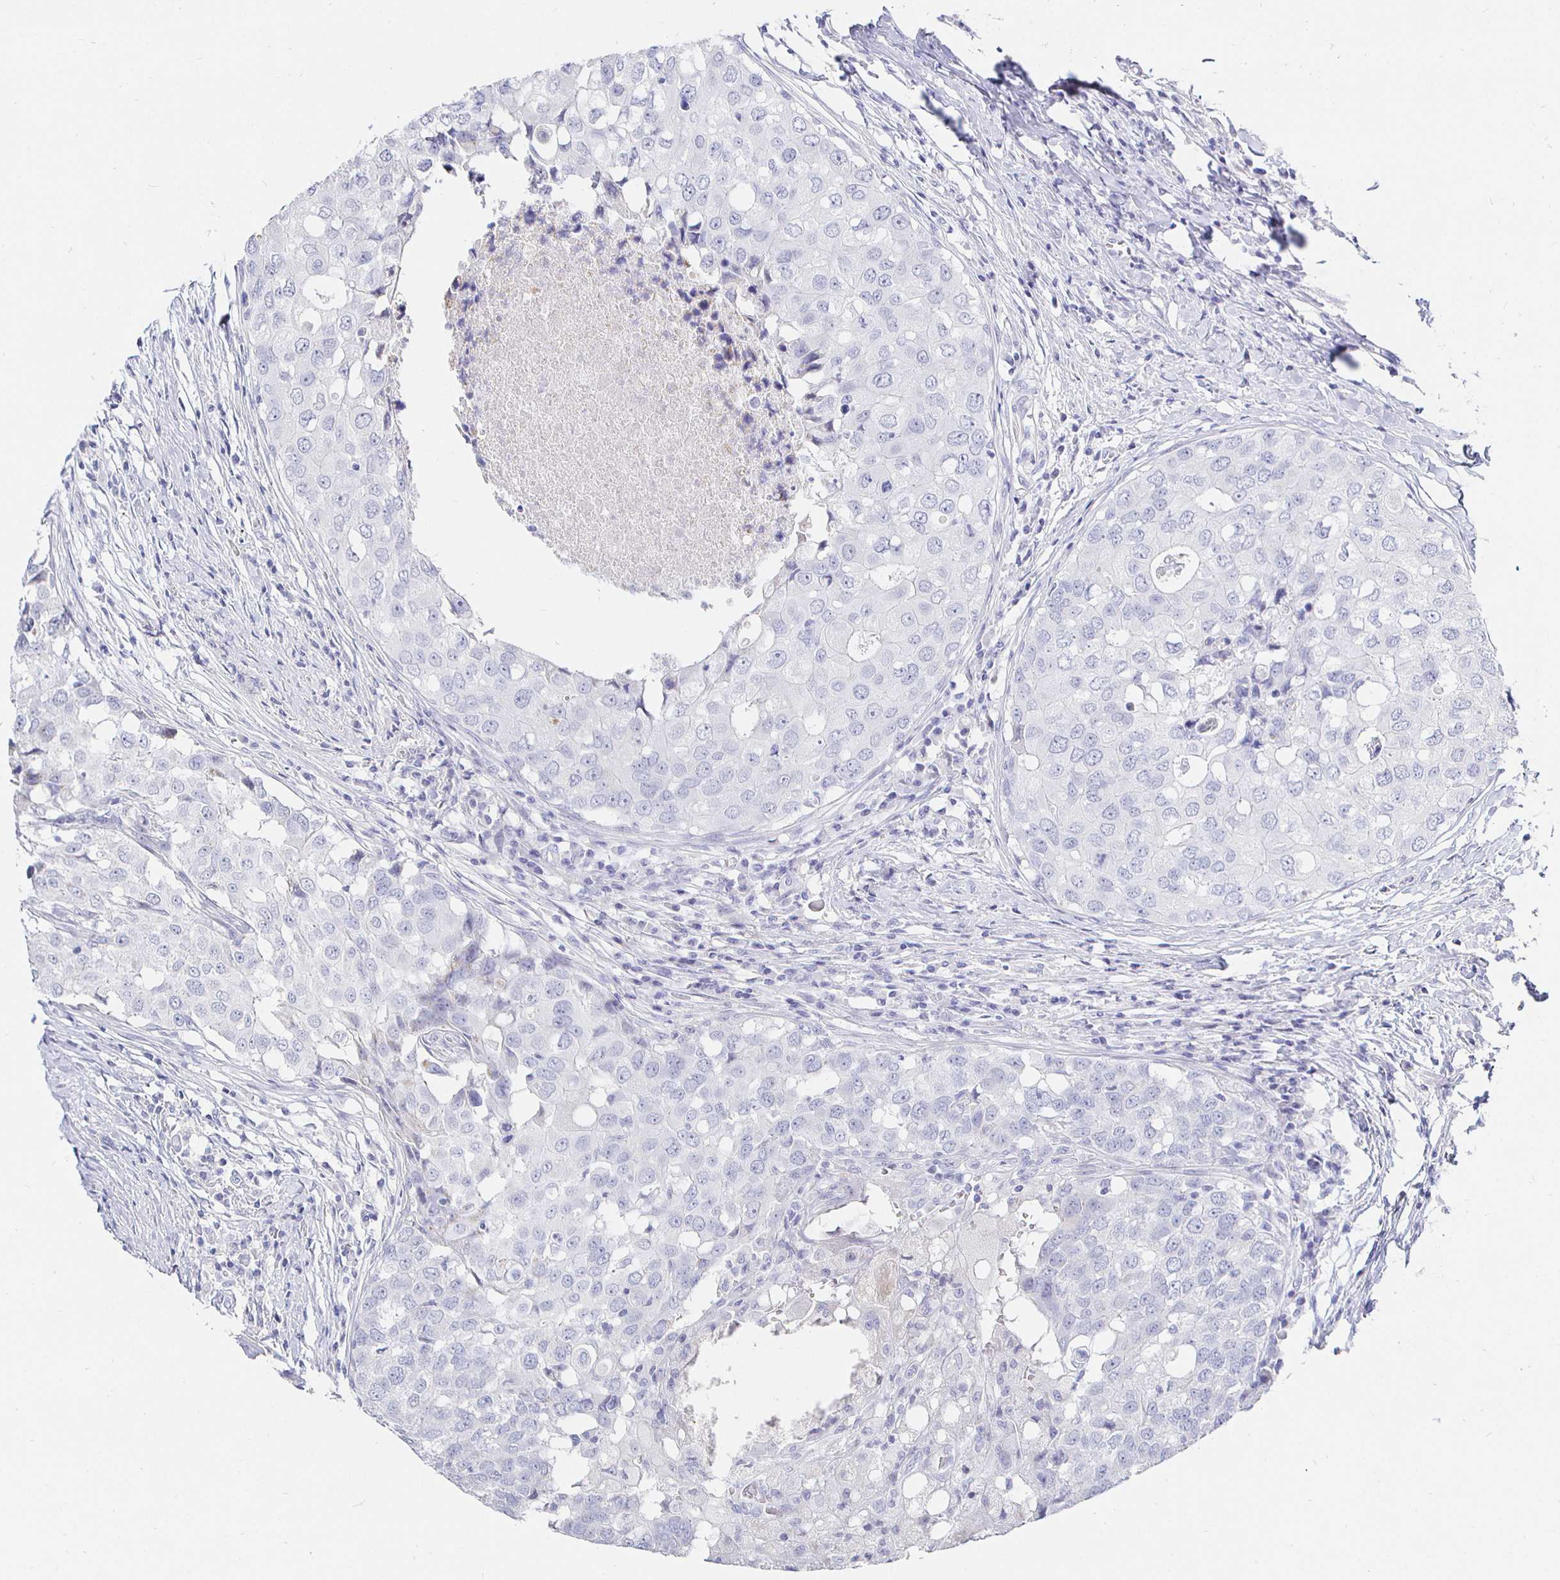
{"staining": {"intensity": "negative", "quantity": "none", "location": "none"}, "tissue": "breast cancer", "cell_type": "Tumor cells", "image_type": "cancer", "snomed": [{"axis": "morphology", "description": "Duct carcinoma"}, {"axis": "topography", "description": "Breast"}], "caption": "This is an immunohistochemistry (IHC) histopathology image of human breast intraductal carcinoma. There is no positivity in tumor cells.", "gene": "CR2", "patient": {"sex": "female", "age": 27}}